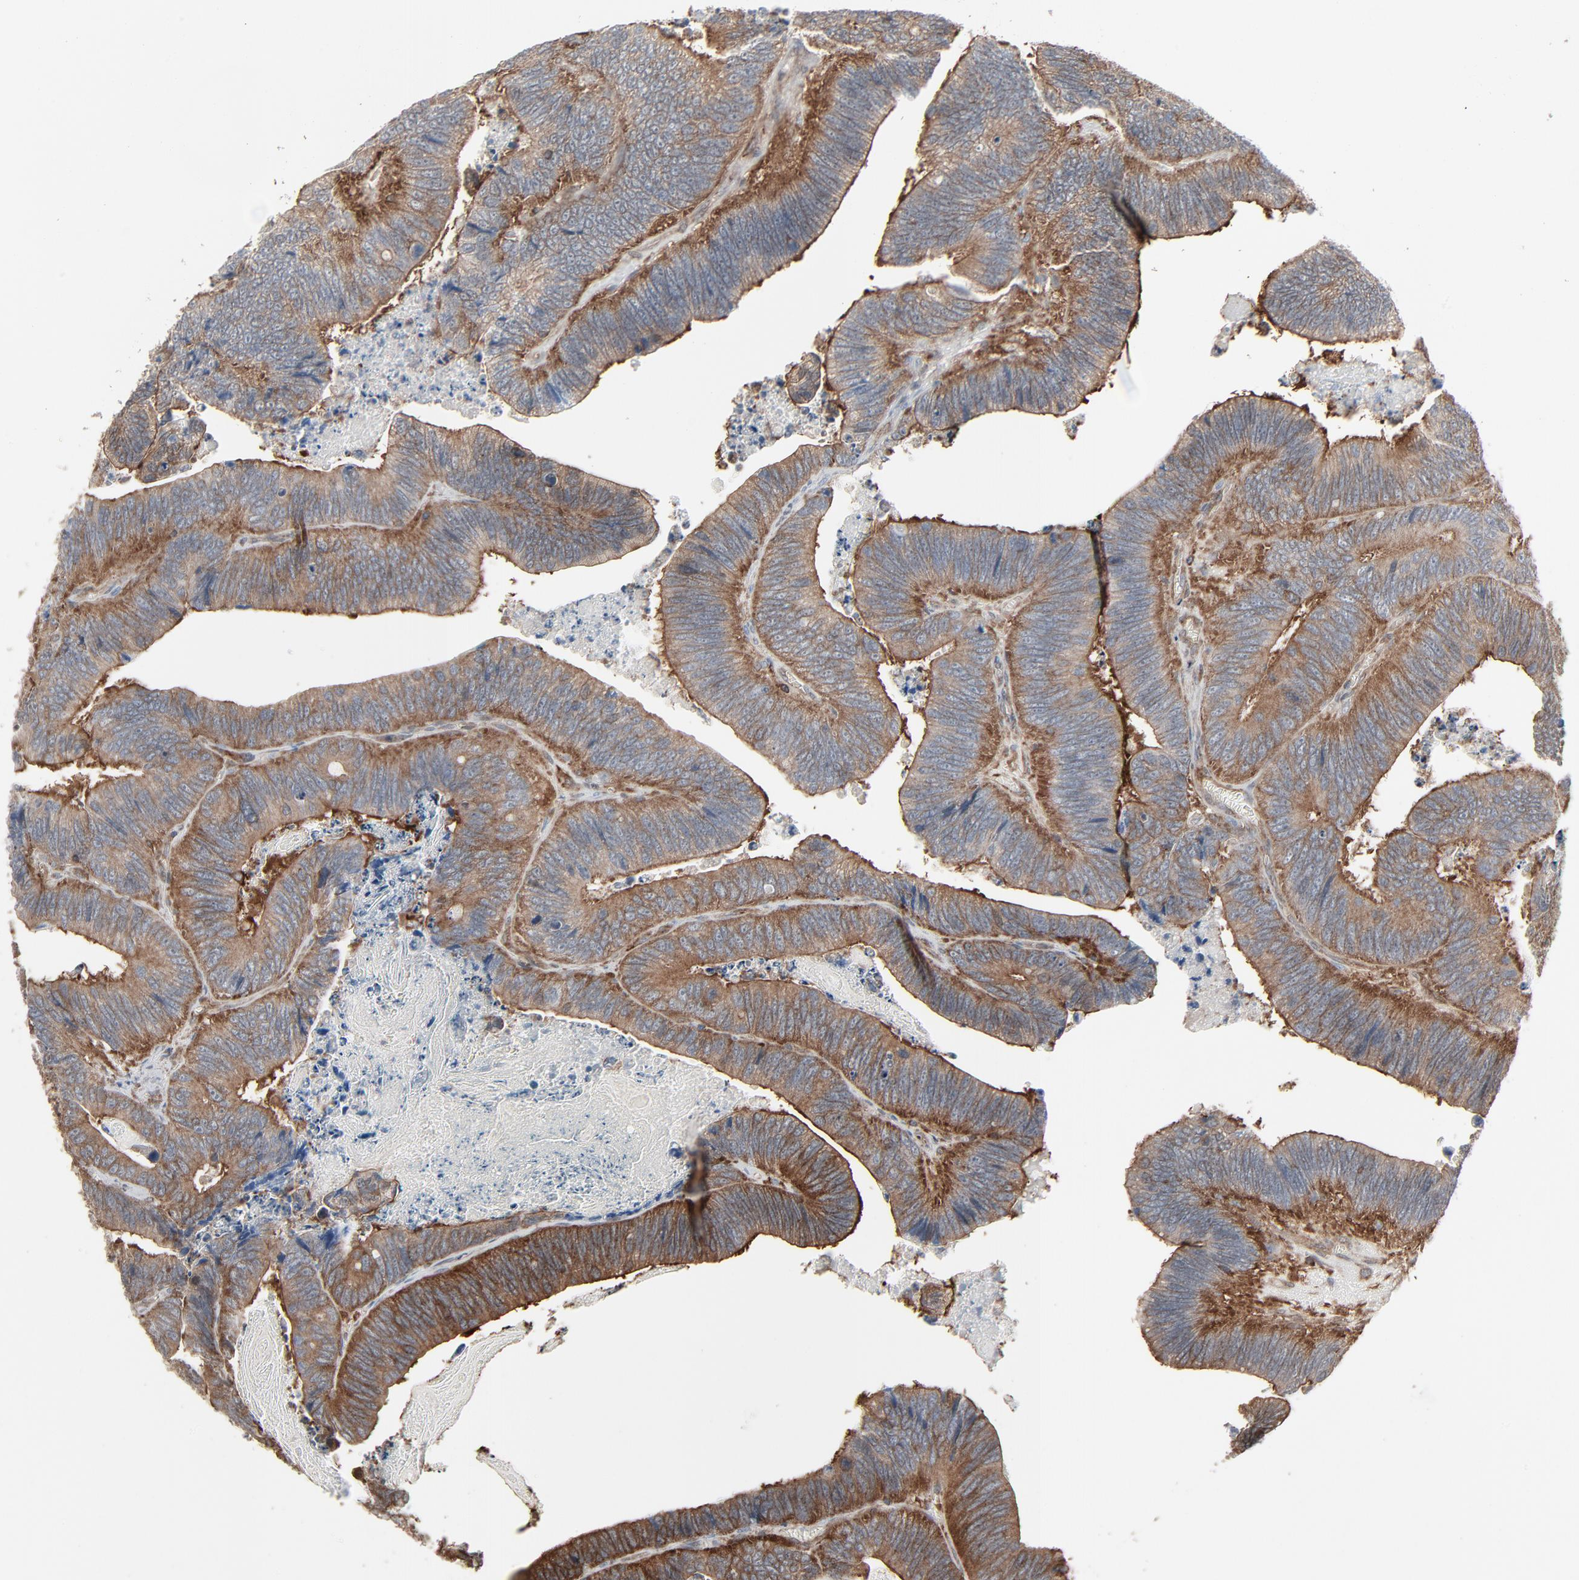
{"staining": {"intensity": "moderate", "quantity": ">75%", "location": "cytoplasmic/membranous"}, "tissue": "colorectal cancer", "cell_type": "Tumor cells", "image_type": "cancer", "snomed": [{"axis": "morphology", "description": "Adenocarcinoma, NOS"}, {"axis": "topography", "description": "Colon"}], "caption": "The immunohistochemical stain shows moderate cytoplasmic/membranous positivity in tumor cells of colorectal adenocarcinoma tissue.", "gene": "OPTN", "patient": {"sex": "male", "age": 72}}